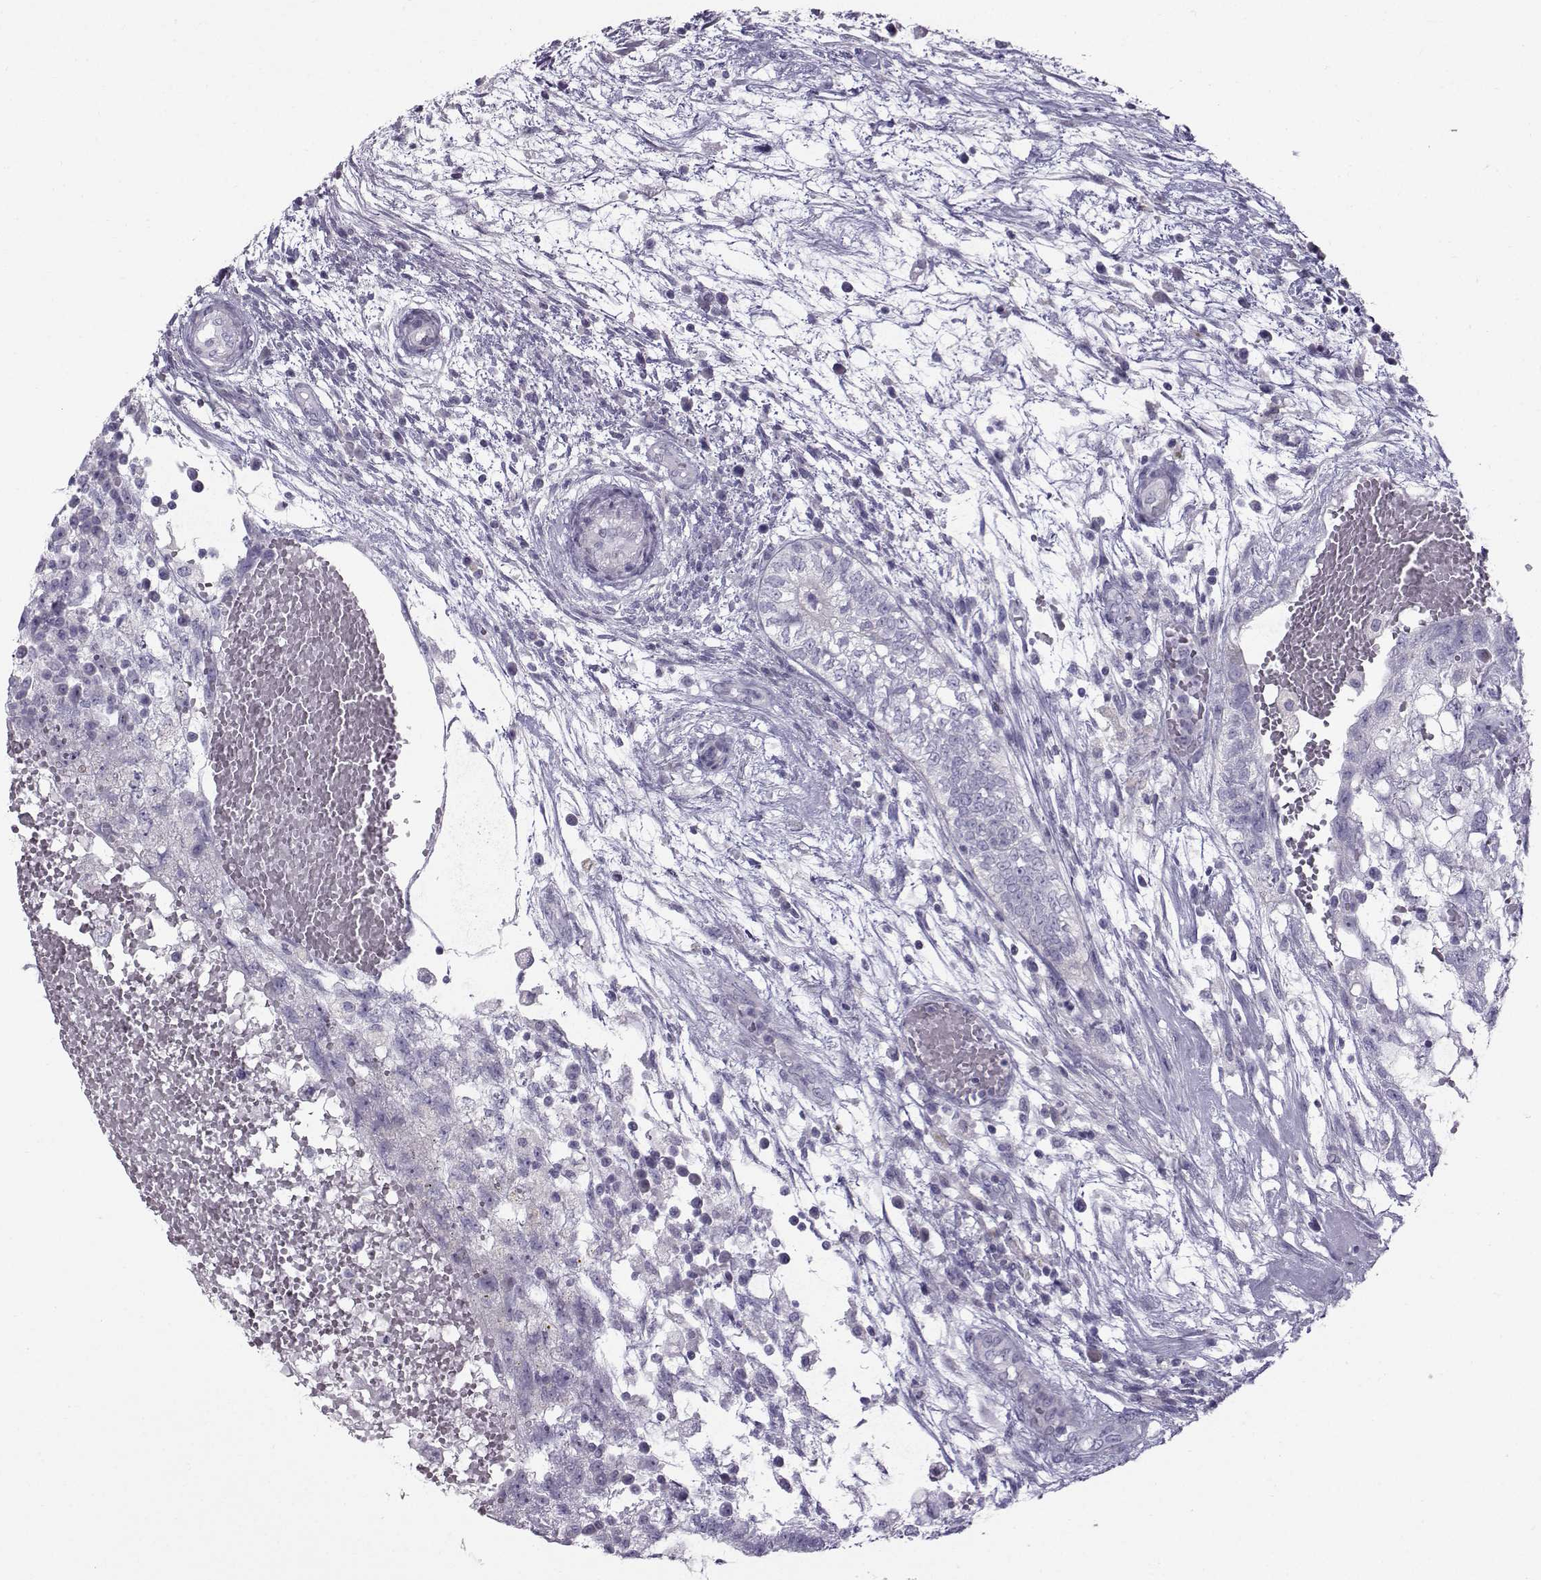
{"staining": {"intensity": "negative", "quantity": "none", "location": "none"}, "tissue": "testis cancer", "cell_type": "Tumor cells", "image_type": "cancer", "snomed": [{"axis": "morphology", "description": "Normal tissue, NOS"}, {"axis": "morphology", "description": "Carcinoma, Embryonal, NOS"}, {"axis": "topography", "description": "Testis"}, {"axis": "topography", "description": "Epididymis"}], "caption": "Human testis cancer (embryonal carcinoma) stained for a protein using immunohistochemistry (IHC) reveals no positivity in tumor cells.", "gene": "DMRT3", "patient": {"sex": "male", "age": 32}}